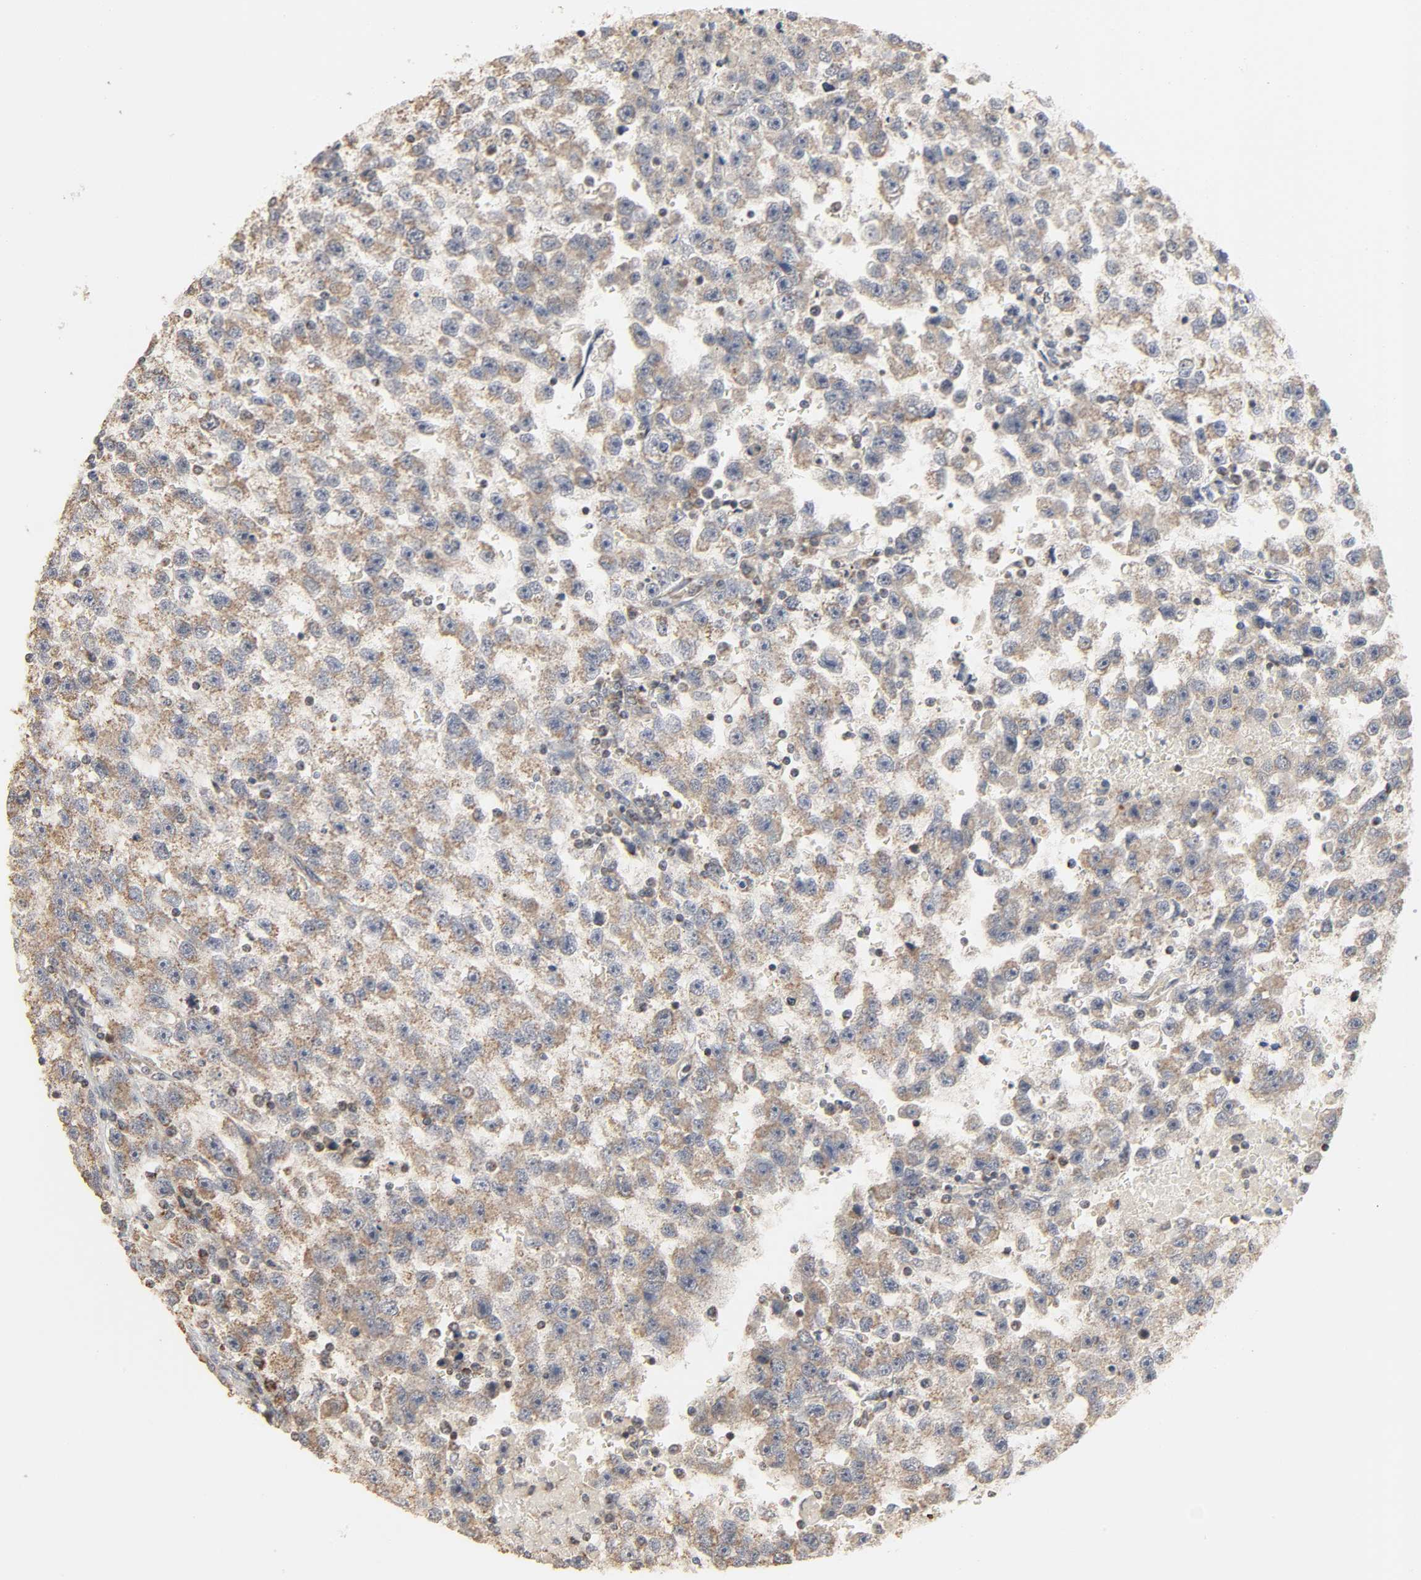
{"staining": {"intensity": "moderate", "quantity": ">75%", "location": "cytoplasmic/membranous"}, "tissue": "testis cancer", "cell_type": "Tumor cells", "image_type": "cancer", "snomed": [{"axis": "morphology", "description": "Seminoma, NOS"}, {"axis": "topography", "description": "Testis"}], "caption": "Immunohistochemistry of human testis cancer exhibits medium levels of moderate cytoplasmic/membranous positivity in about >75% of tumor cells.", "gene": "CLEC4E", "patient": {"sex": "male", "age": 33}}